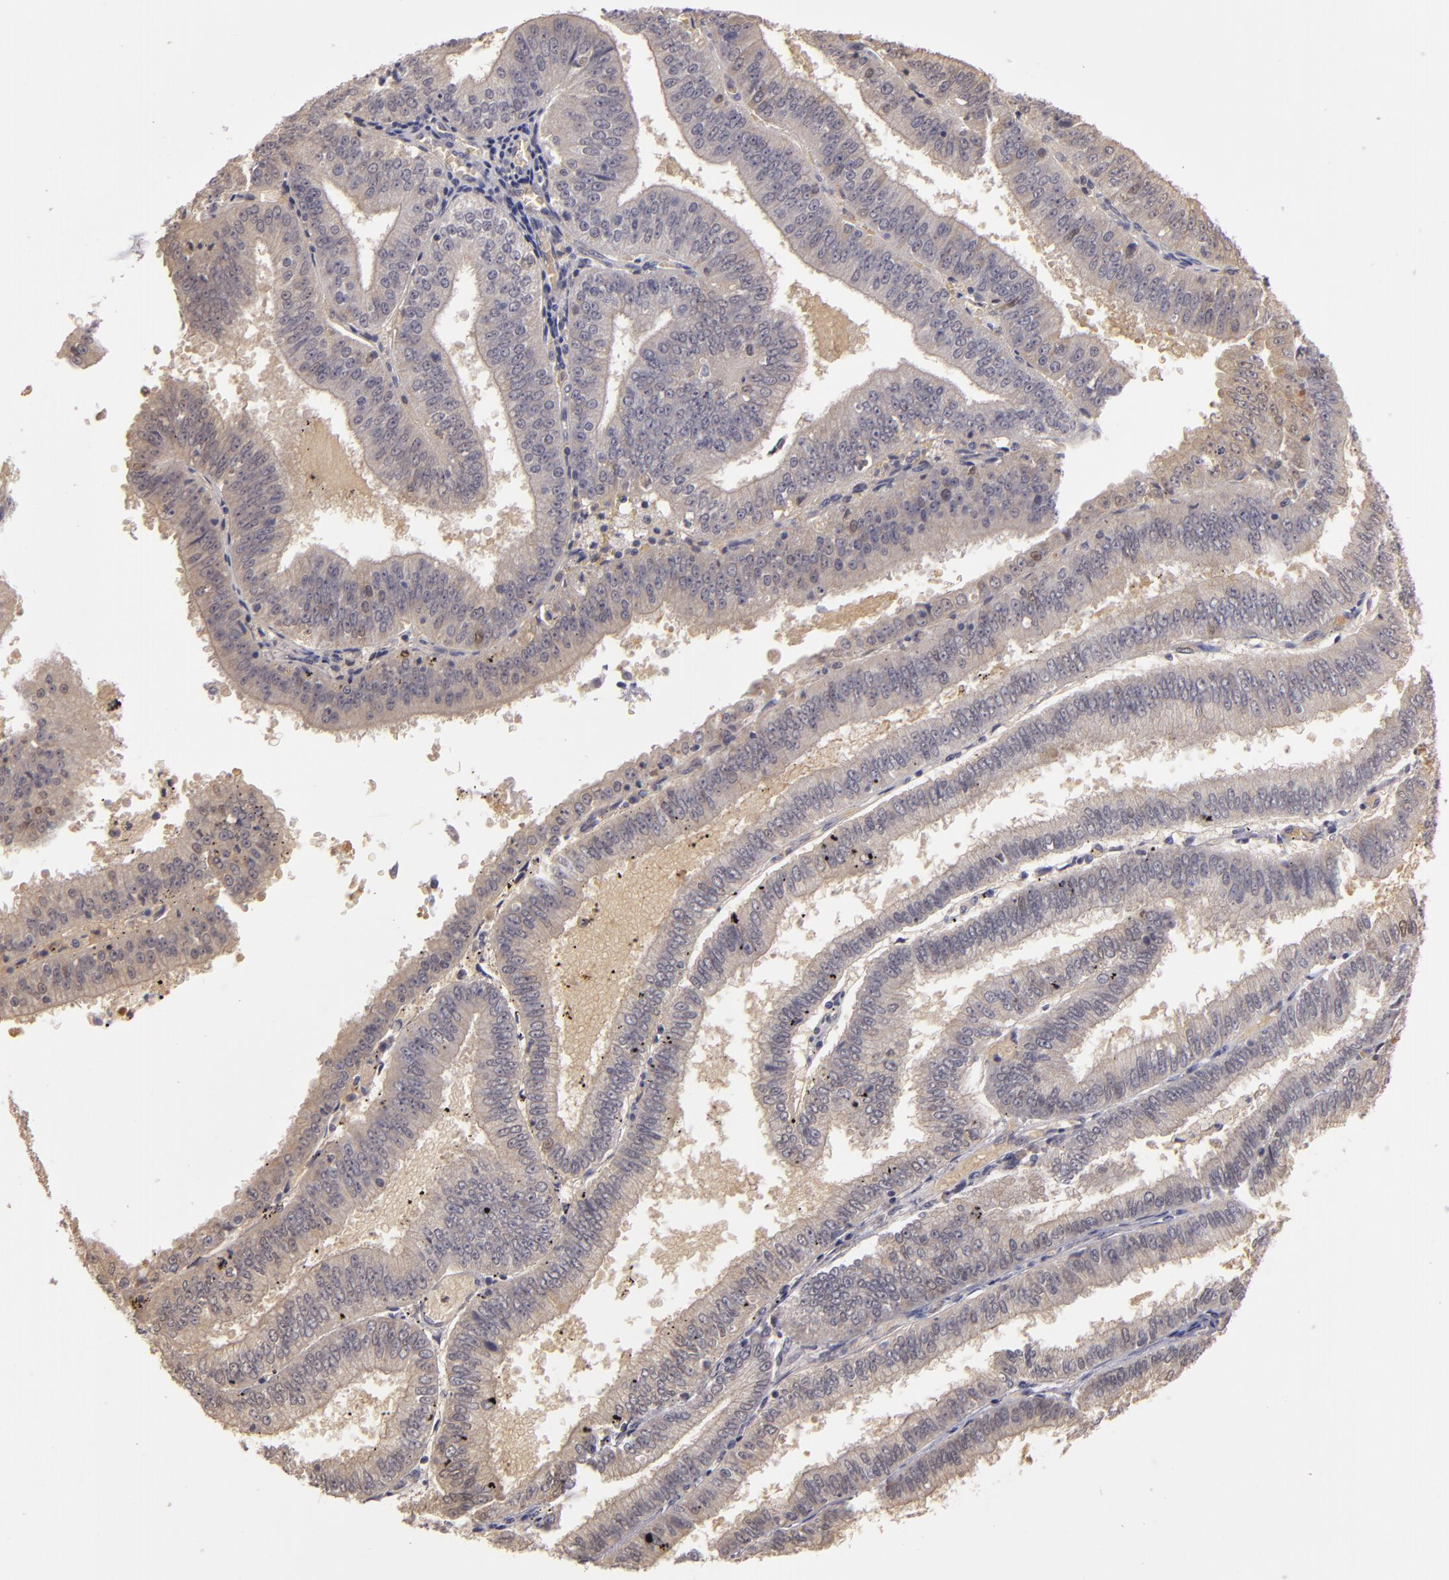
{"staining": {"intensity": "weak", "quantity": ">75%", "location": "cytoplasmic/membranous"}, "tissue": "endometrial cancer", "cell_type": "Tumor cells", "image_type": "cancer", "snomed": [{"axis": "morphology", "description": "Adenocarcinoma, NOS"}, {"axis": "topography", "description": "Endometrium"}], "caption": "Approximately >75% of tumor cells in human adenocarcinoma (endometrial) demonstrate weak cytoplasmic/membranous protein expression as visualized by brown immunohistochemical staining.", "gene": "LRG1", "patient": {"sex": "female", "age": 66}}